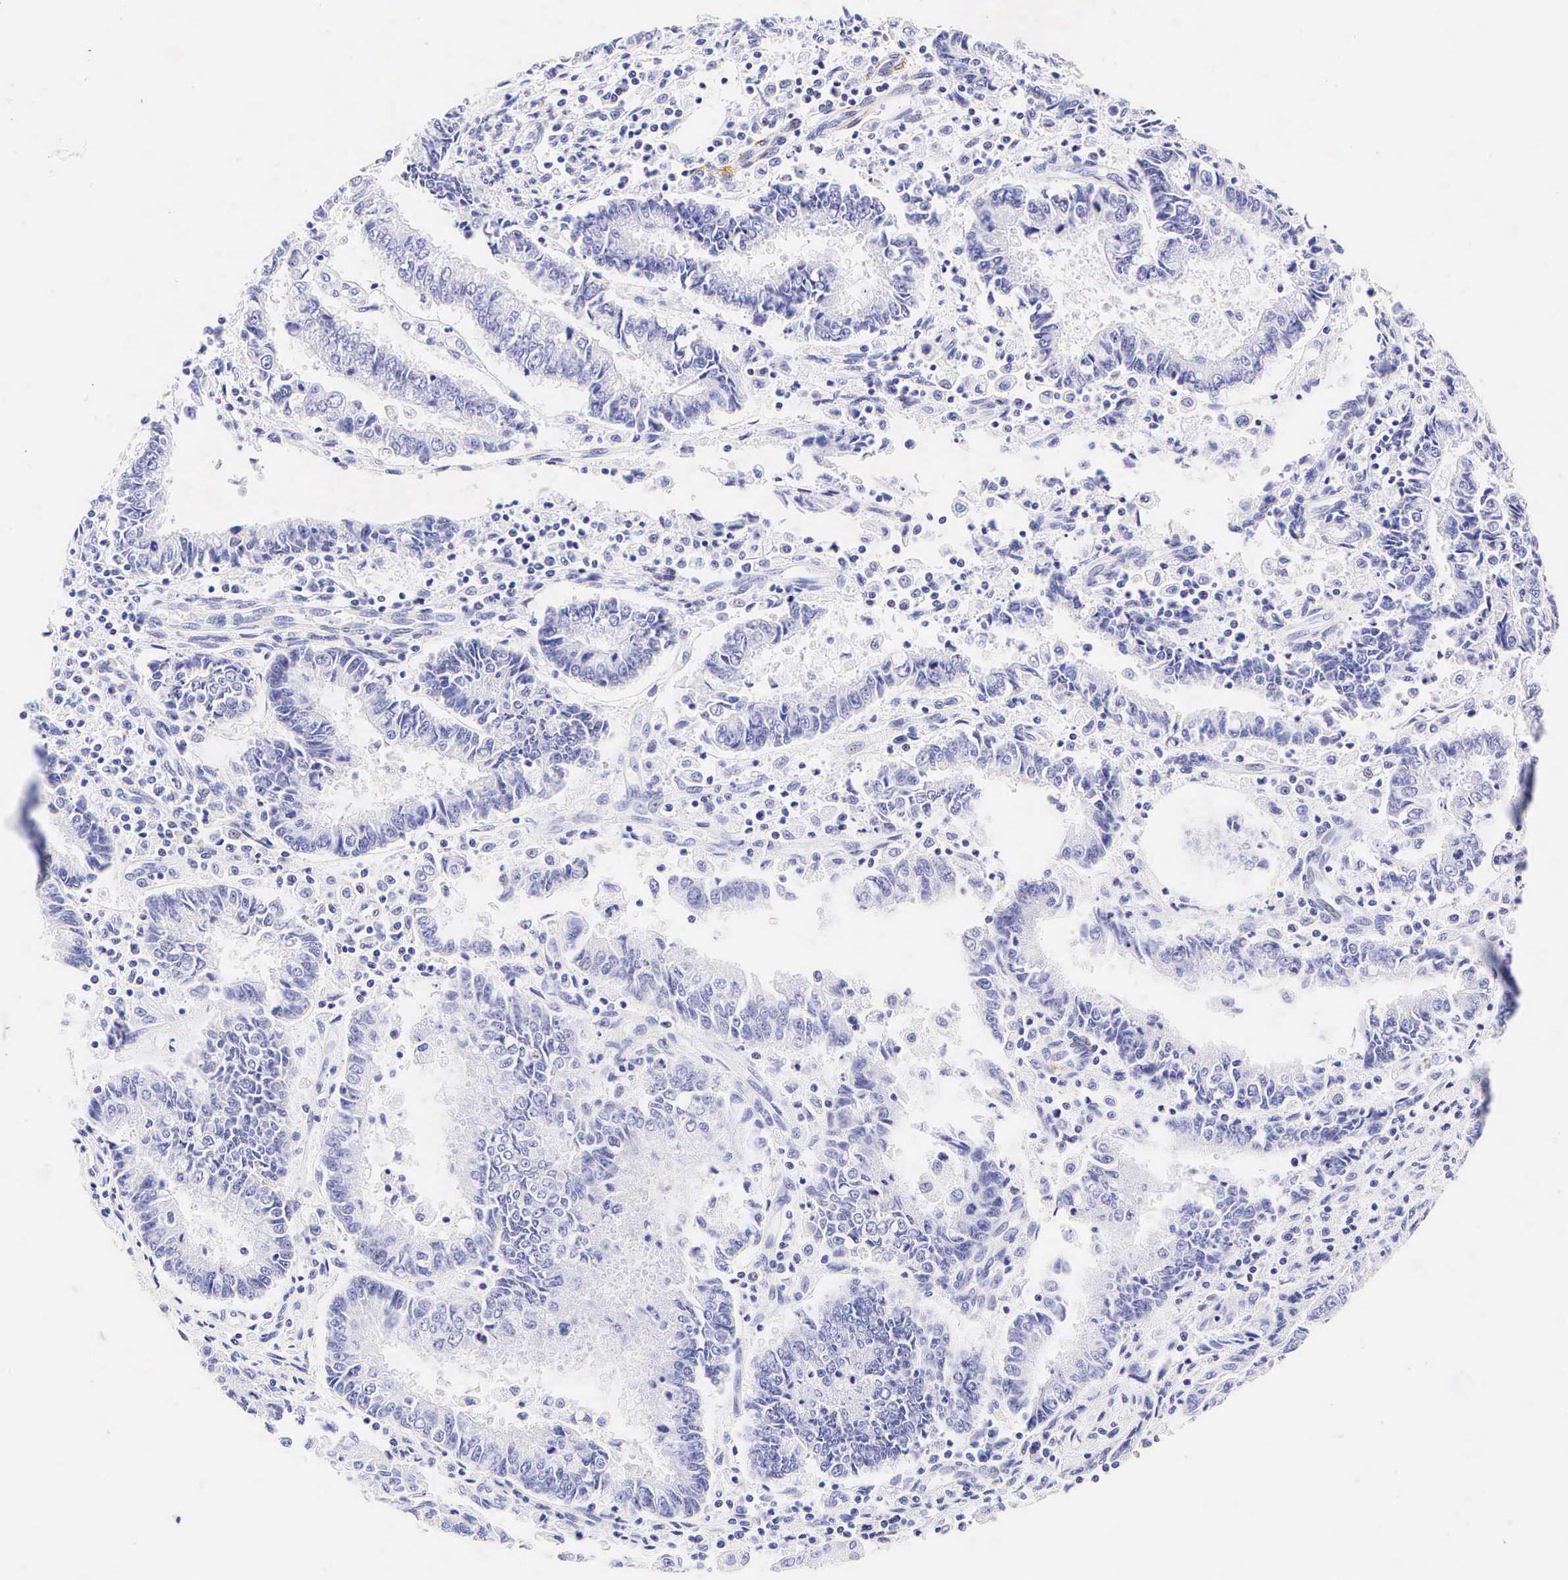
{"staining": {"intensity": "negative", "quantity": "none", "location": "none"}, "tissue": "endometrial cancer", "cell_type": "Tumor cells", "image_type": "cancer", "snomed": [{"axis": "morphology", "description": "Adenocarcinoma, NOS"}, {"axis": "topography", "description": "Endometrium"}], "caption": "Tumor cells show no significant positivity in endometrial adenocarcinoma.", "gene": "CALD1", "patient": {"sex": "female", "age": 75}}